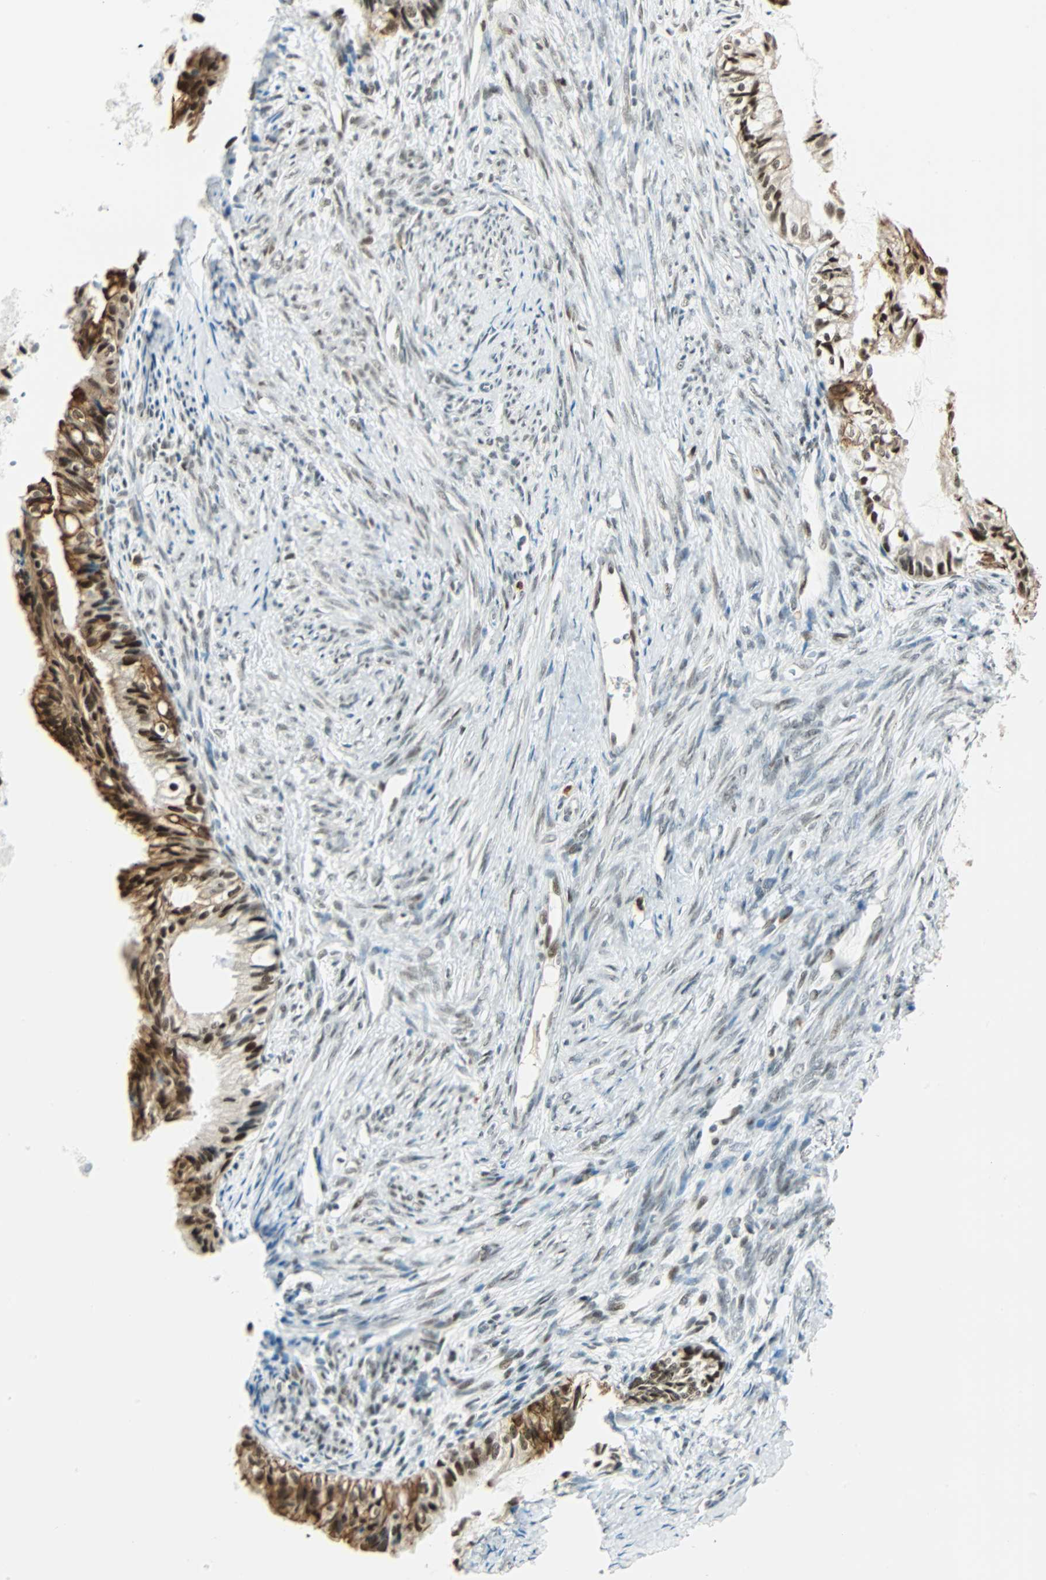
{"staining": {"intensity": "strong", "quantity": ">75%", "location": "cytoplasmic/membranous,nuclear"}, "tissue": "cervical cancer", "cell_type": "Tumor cells", "image_type": "cancer", "snomed": [{"axis": "morphology", "description": "Normal tissue, NOS"}, {"axis": "morphology", "description": "Adenocarcinoma, NOS"}, {"axis": "topography", "description": "Cervix"}, {"axis": "topography", "description": "Endometrium"}], "caption": "Cervical cancer (adenocarcinoma) stained with DAB immunohistochemistry (IHC) shows high levels of strong cytoplasmic/membranous and nuclear staining in approximately >75% of tumor cells. Nuclei are stained in blue.", "gene": "NELFE", "patient": {"sex": "female", "age": 86}}